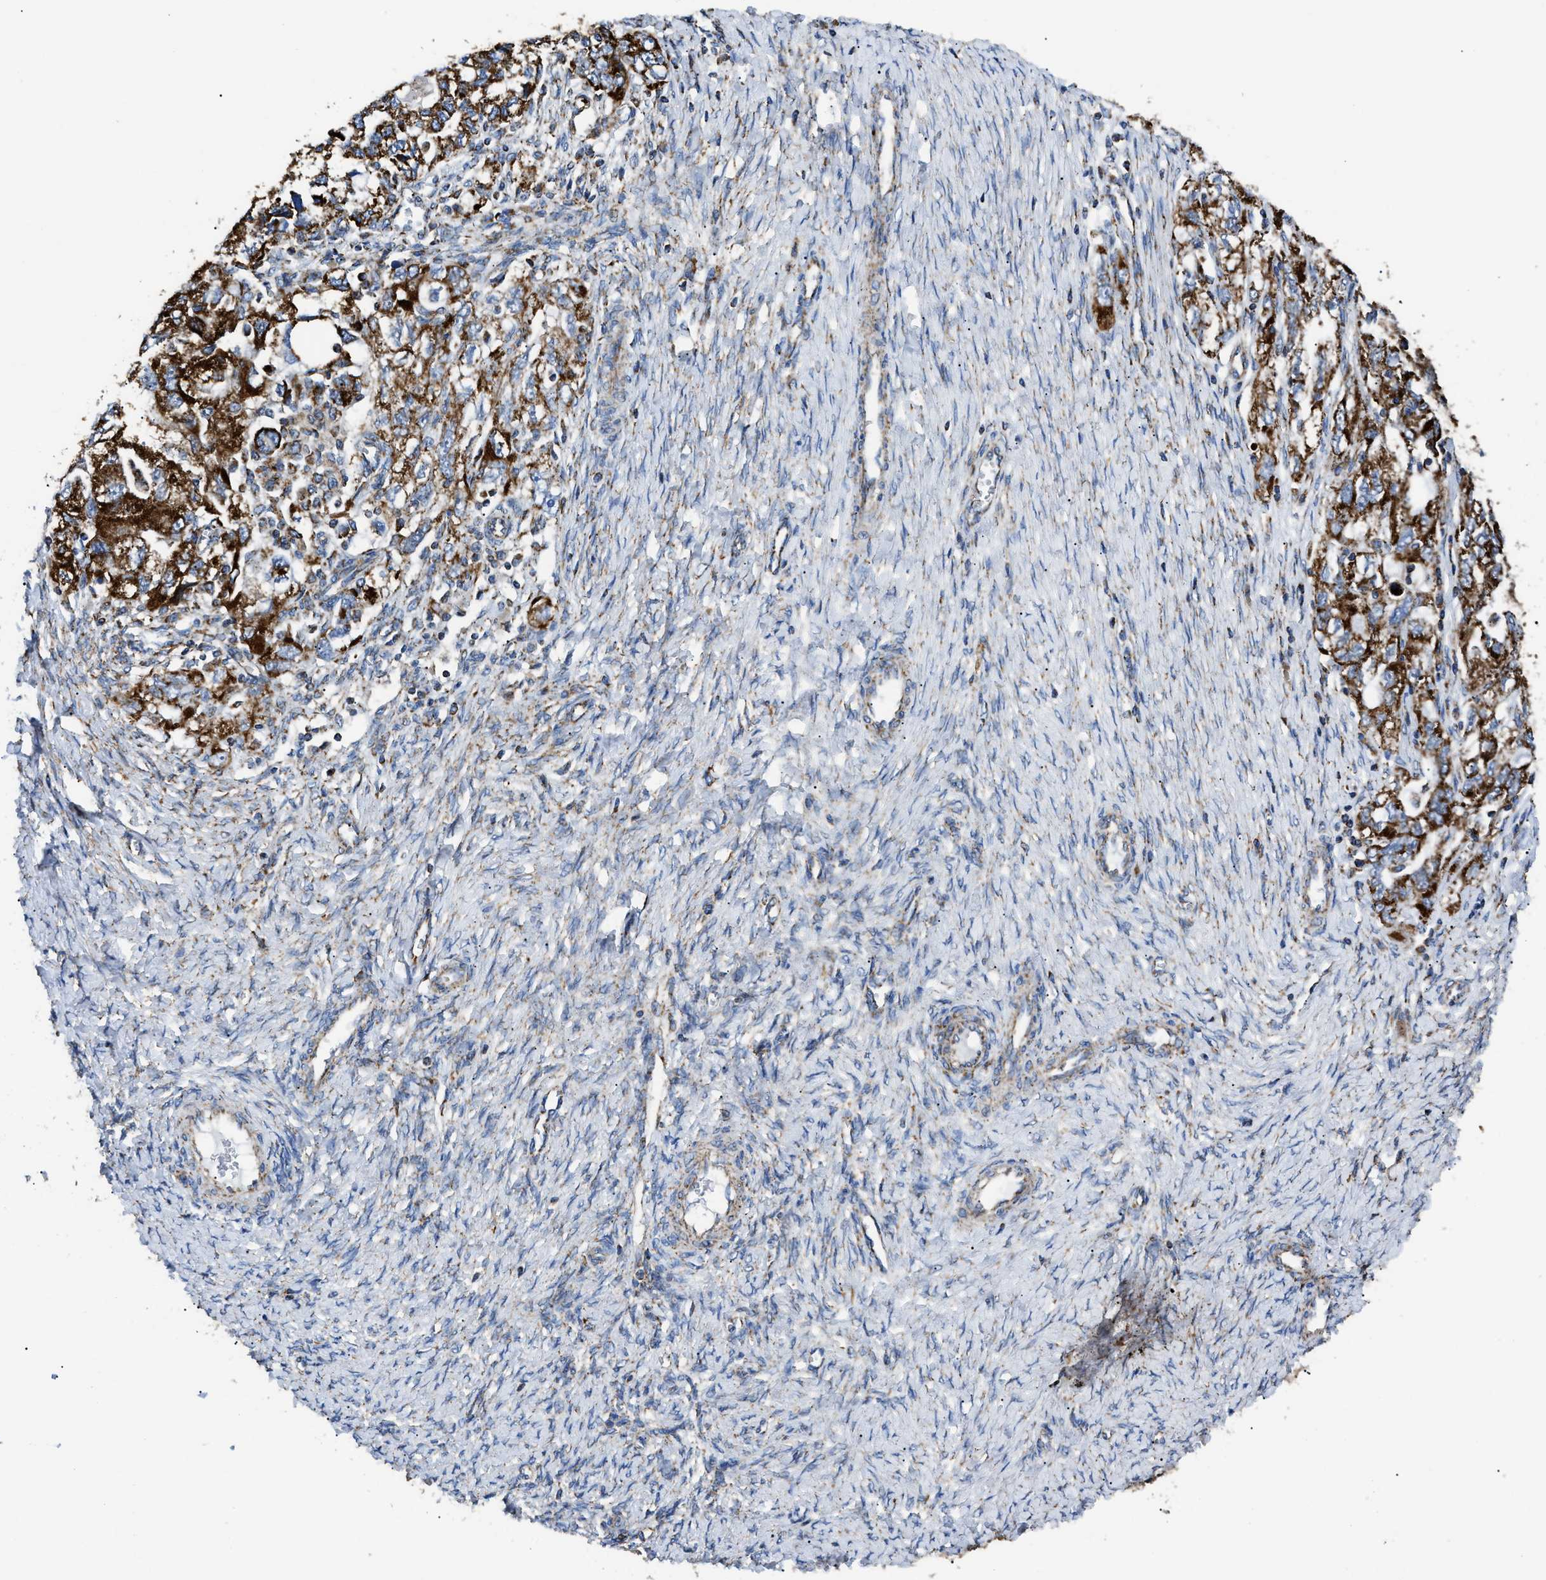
{"staining": {"intensity": "strong", "quantity": ">75%", "location": "cytoplasmic/membranous"}, "tissue": "ovarian cancer", "cell_type": "Tumor cells", "image_type": "cancer", "snomed": [{"axis": "morphology", "description": "Carcinoma, NOS"}, {"axis": "morphology", "description": "Cystadenocarcinoma, serous, NOS"}, {"axis": "topography", "description": "Ovary"}], "caption": "IHC (DAB (3,3'-diaminobenzidine)) staining of human serous cystadenocarcinoma (ovarian) demonstrates strong cytoplasmic/membranous protein staining in about >75% of tumor cells. (brown staining indicates protein expression, while blue staining denotes nuclei).", "gene": "PHB2", "patient": {"sex": "female", "age": 69}}